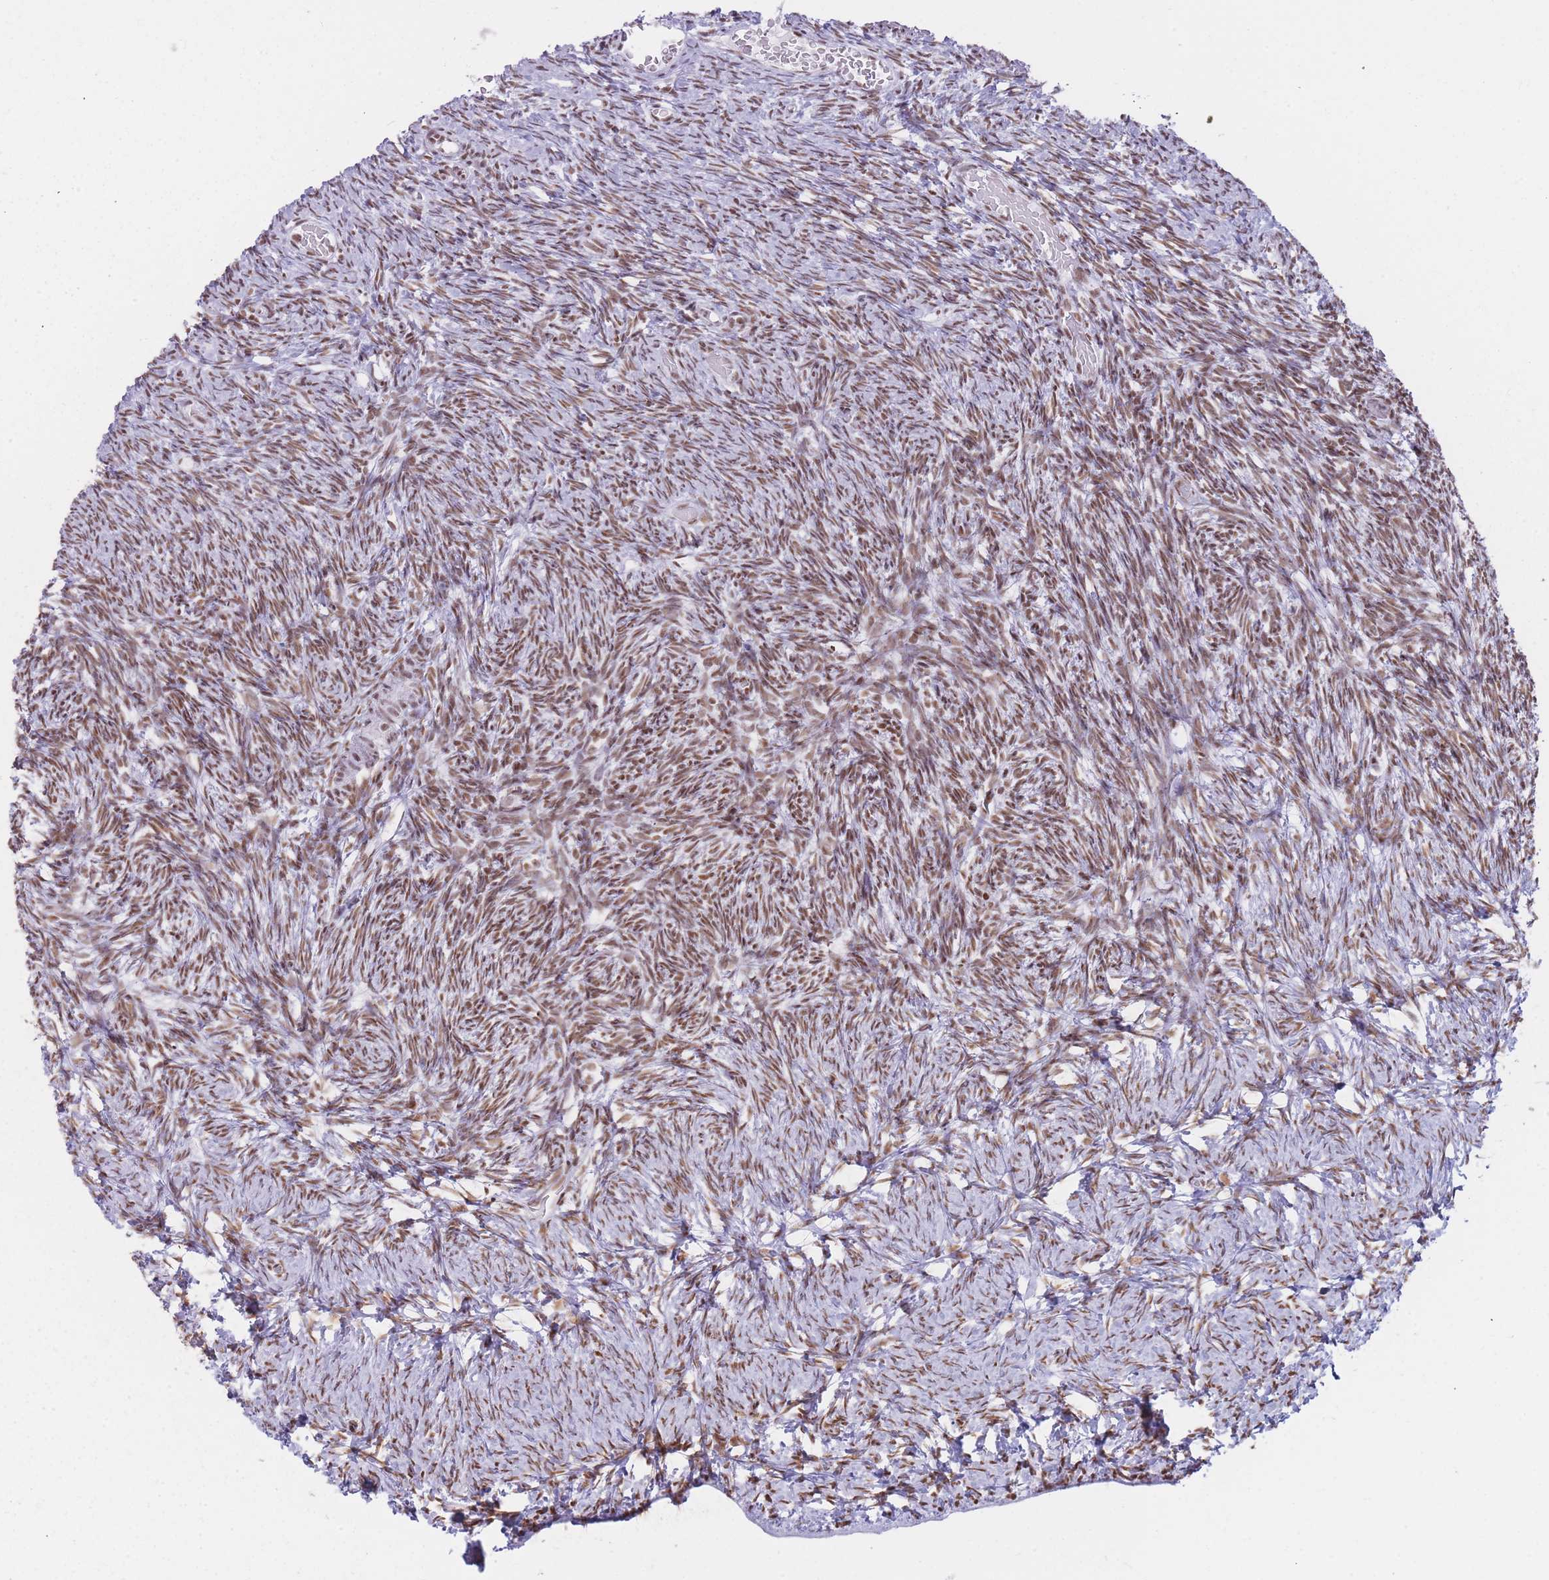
{"staining": {"intensity": "moderate", "quantity": "25%-75%", "location": "nuclear"}, "tissue": "ovary", "cell_type": "Ovarian stroma cells", "image_type": "normal", "snomed": [{"axis": "morphology", "description": "Normal tissue, NOS"}, {"axis": "topography", "description": "Ovary"}], "caption": "Protein staining of normal ovary demonstrates moderate nuclear expression in about 25%-75% of ovarian stroma cells. Immunohistochemistry stains the protein of interest in brown and the nuclei are stained blue.", "gene": "HNRNPUL1", "patient": {"sex": "female", "age": 39}}